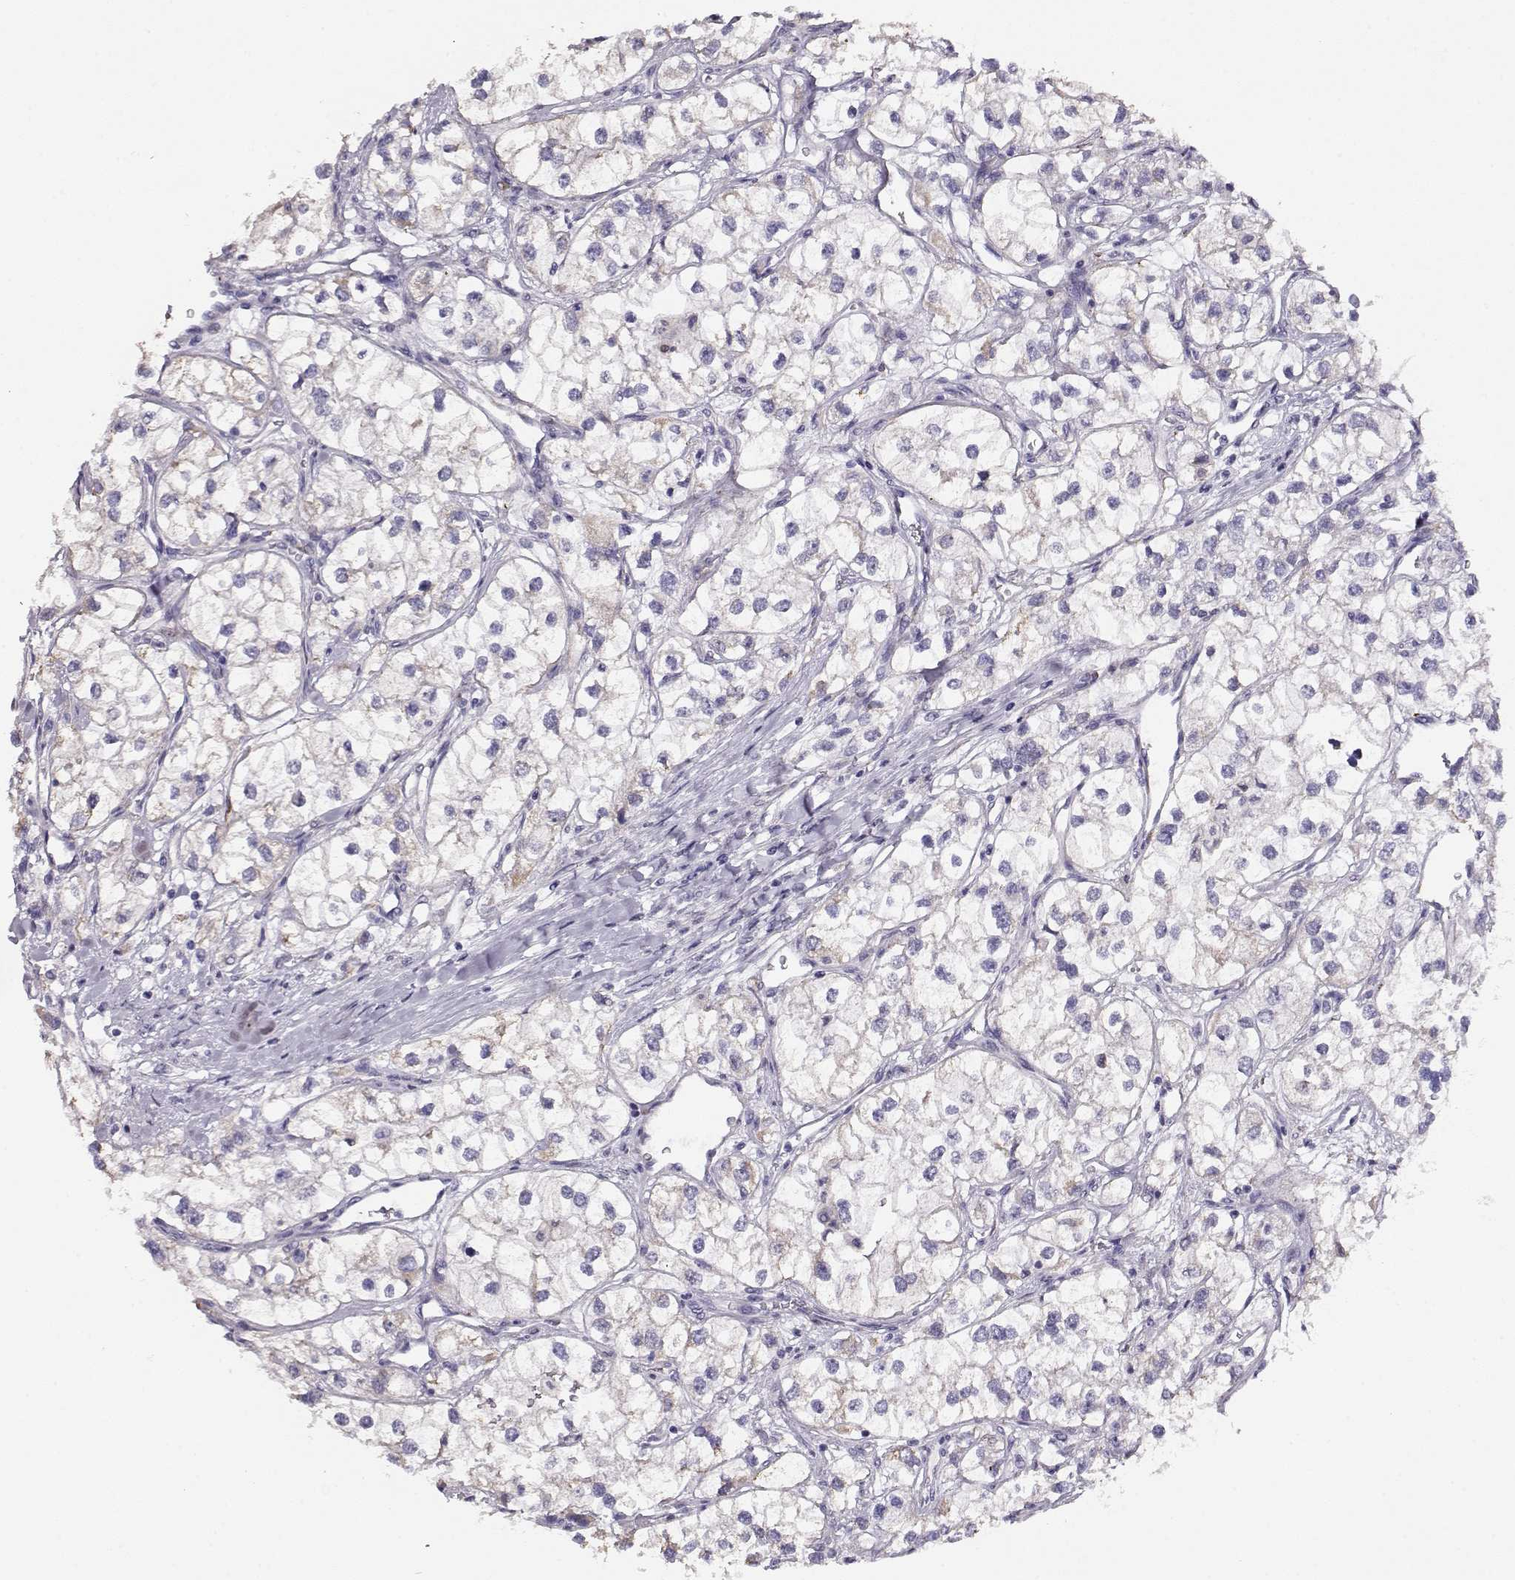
{"staining": {"intensity": "negative", "quantity": "none", "location": "none"}, "tissue": "renal cancer", "cell_type": "Tumor cells", "image_type": "cancer", "snomed": [{"axis": "morphology", "description": "Adenocarcinoma, NOS"}, {"axis": "topography", "description": "Kidney"}], "caption": "Adenocarcinoma (renal) was stained to show a protein in brown. There is no significant positivity in tumor cells.", "gene": "RBM44", "patient": {"sex": "male", "age": 59}}